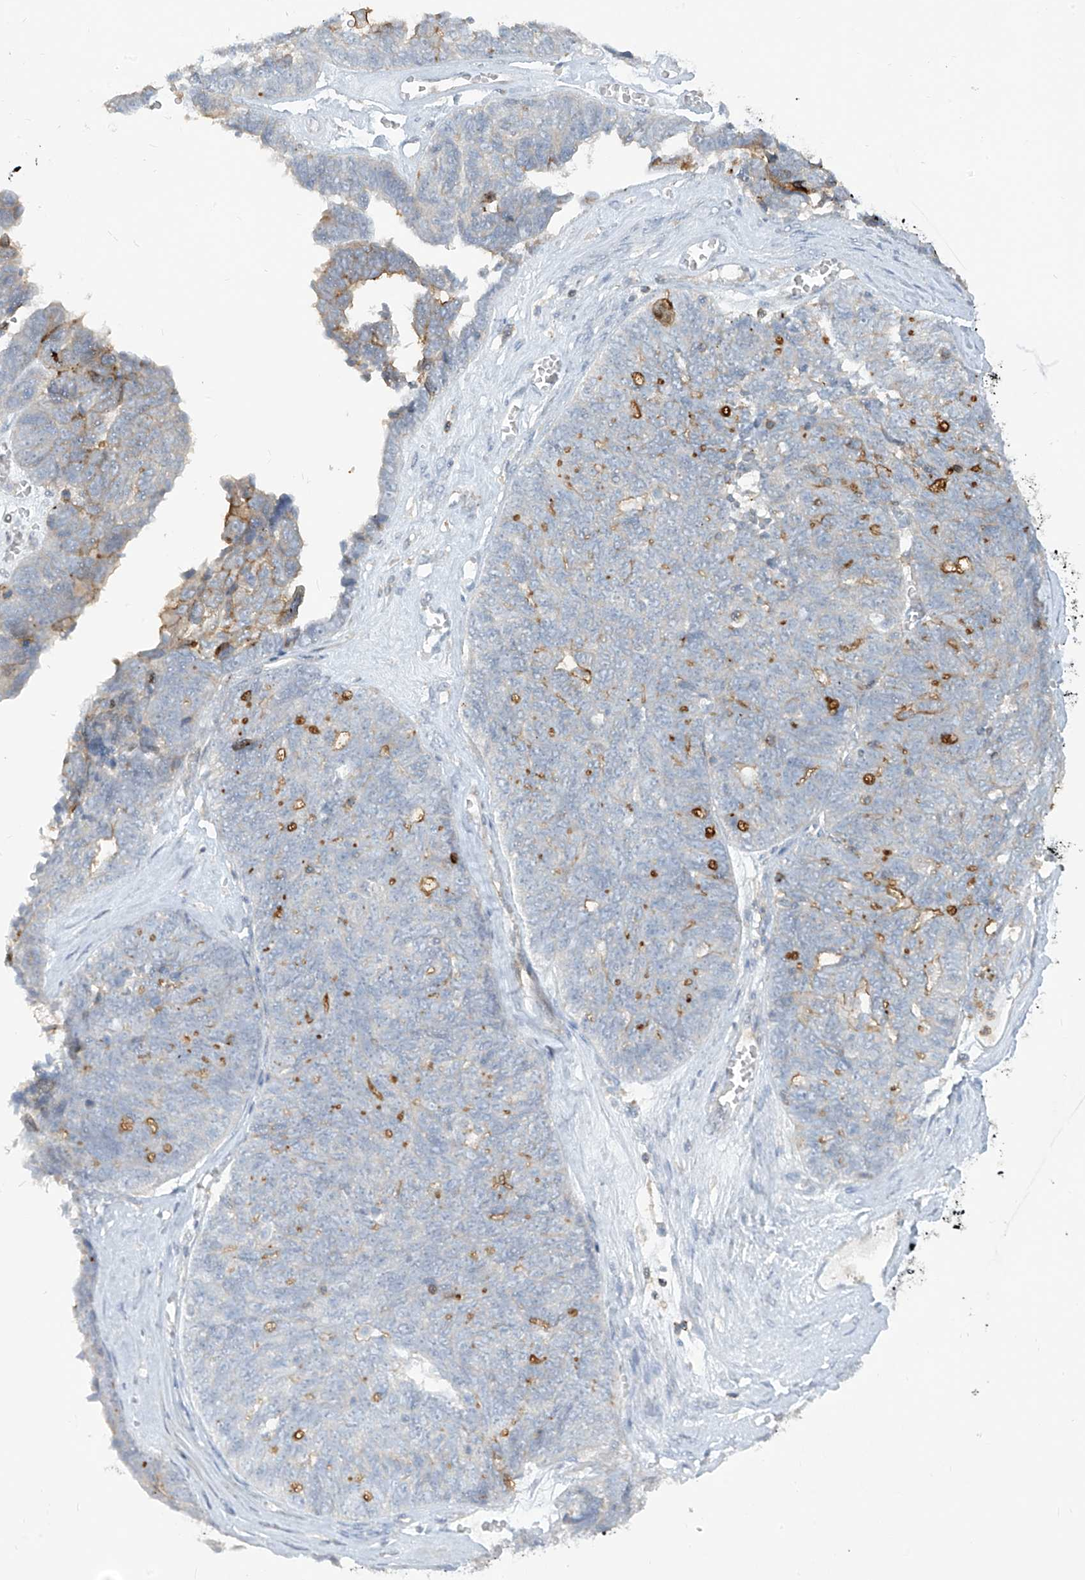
{"staining": {"intensity": "moderate", "quantity": "<25%", "location": "cytoplasmic/membranous"}, "tissue": "ovarian cancer", "cell_type": "Tumor cells", "image_type": "cancer", "snomed": [{"axis": "morphology", "description": "Cystadenocarcinoma, serous, NOS"}, {"axis": "topography", "description": "Ovary"}], "caption": "DAB (3,3'-diaminobenzidine) immunohistochemical staining of serous cystadenocarcinoma (ovarian) displays moderate cytoplasmic/membranous protein positivity in approximately <25% of tumor cells.", "gene": "NOTO", "patient": {"sex": "female", "age": 79}}